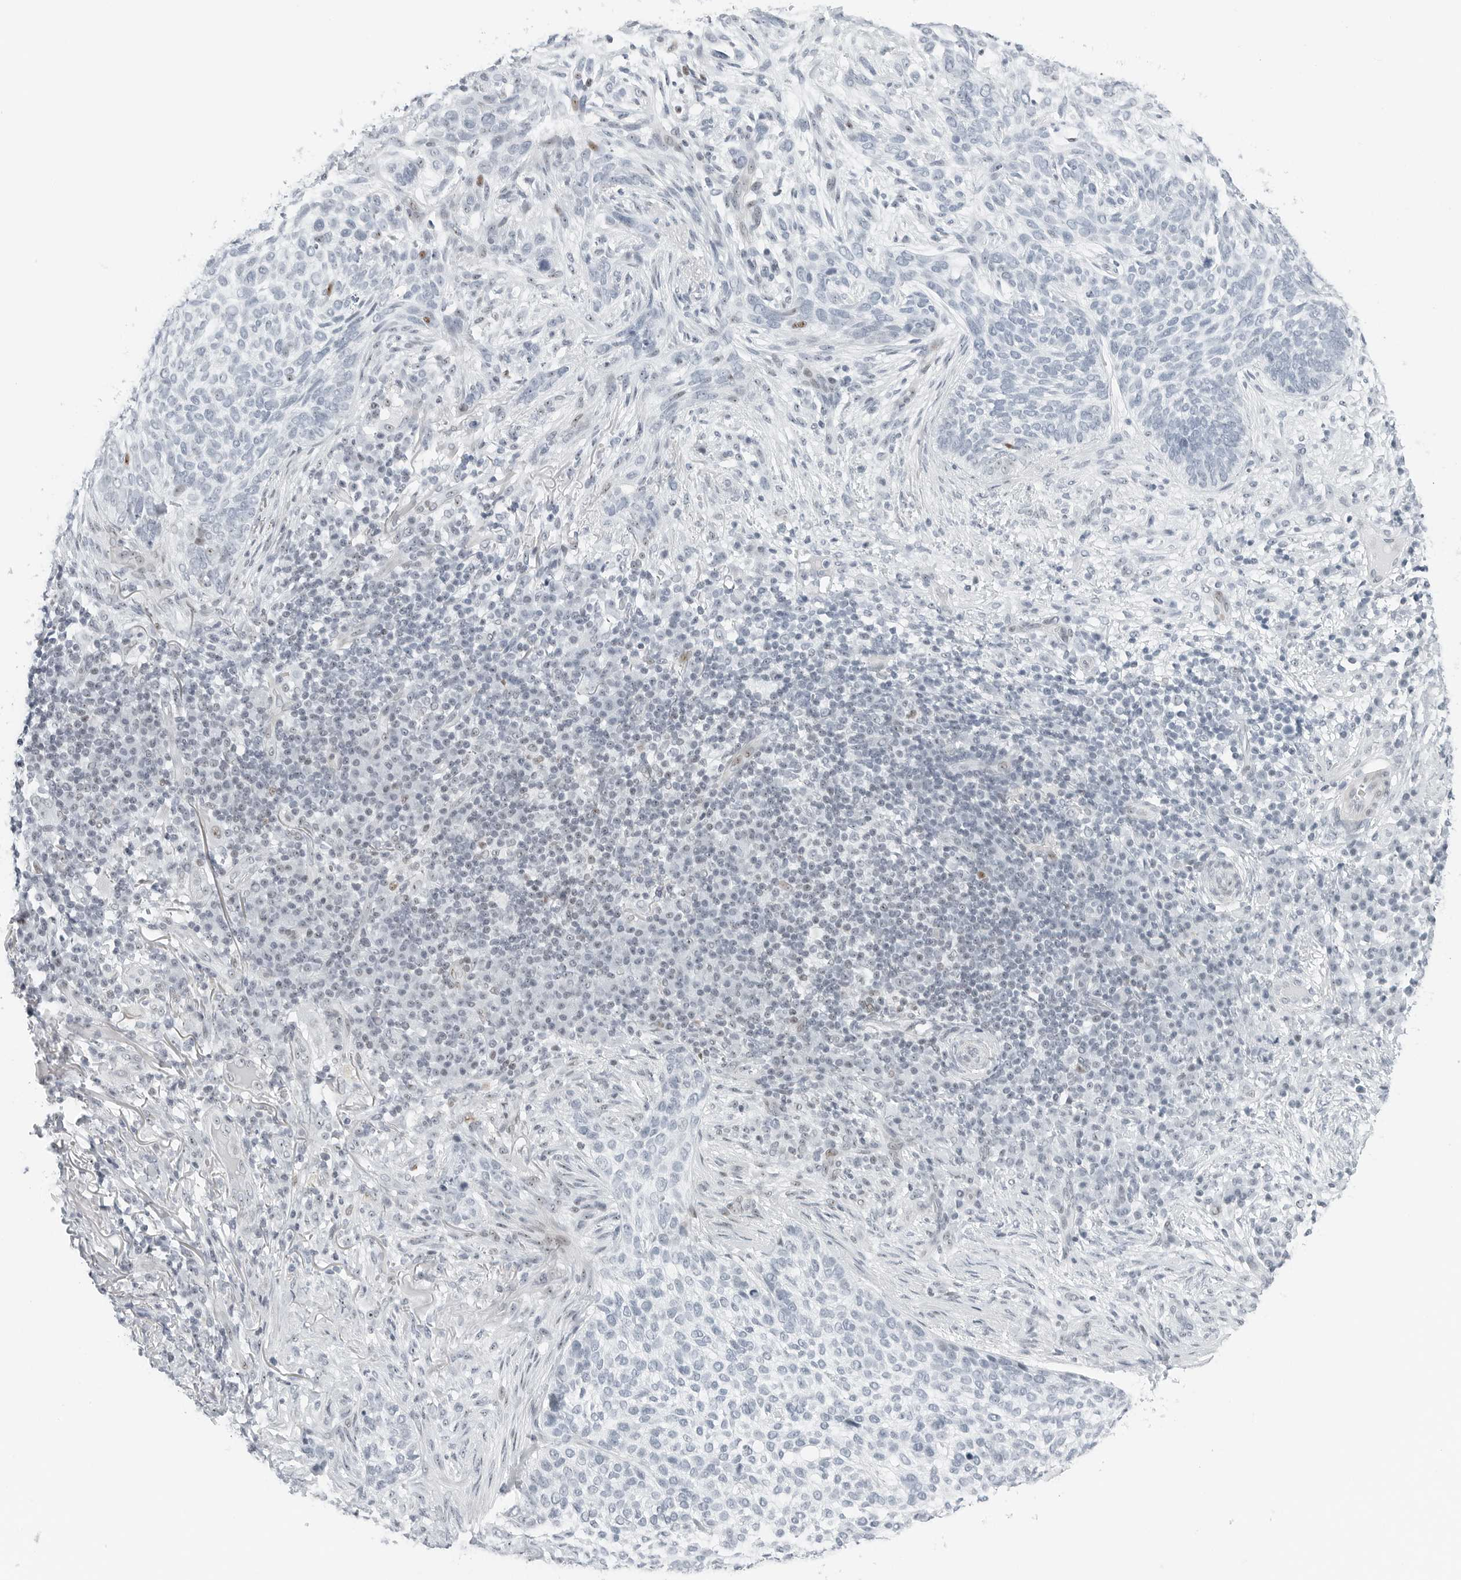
{"staining": {"intensity": "negative", "quantity": "none", "location": "none"}, "tissue": "skin cancer", "cell_type": "Tumor cells", "image_type": "cancer", "snomed": [{"axis": "morphology", "description": "Basal cell carcinoma"}, {"axis": "topography", "description": "Skin"}], "caption": "Image shows no significant protein expression in tumor cells of skin cancer.", "gene": "NTMT2", "patient": {"sex": "female", "age": 64}}